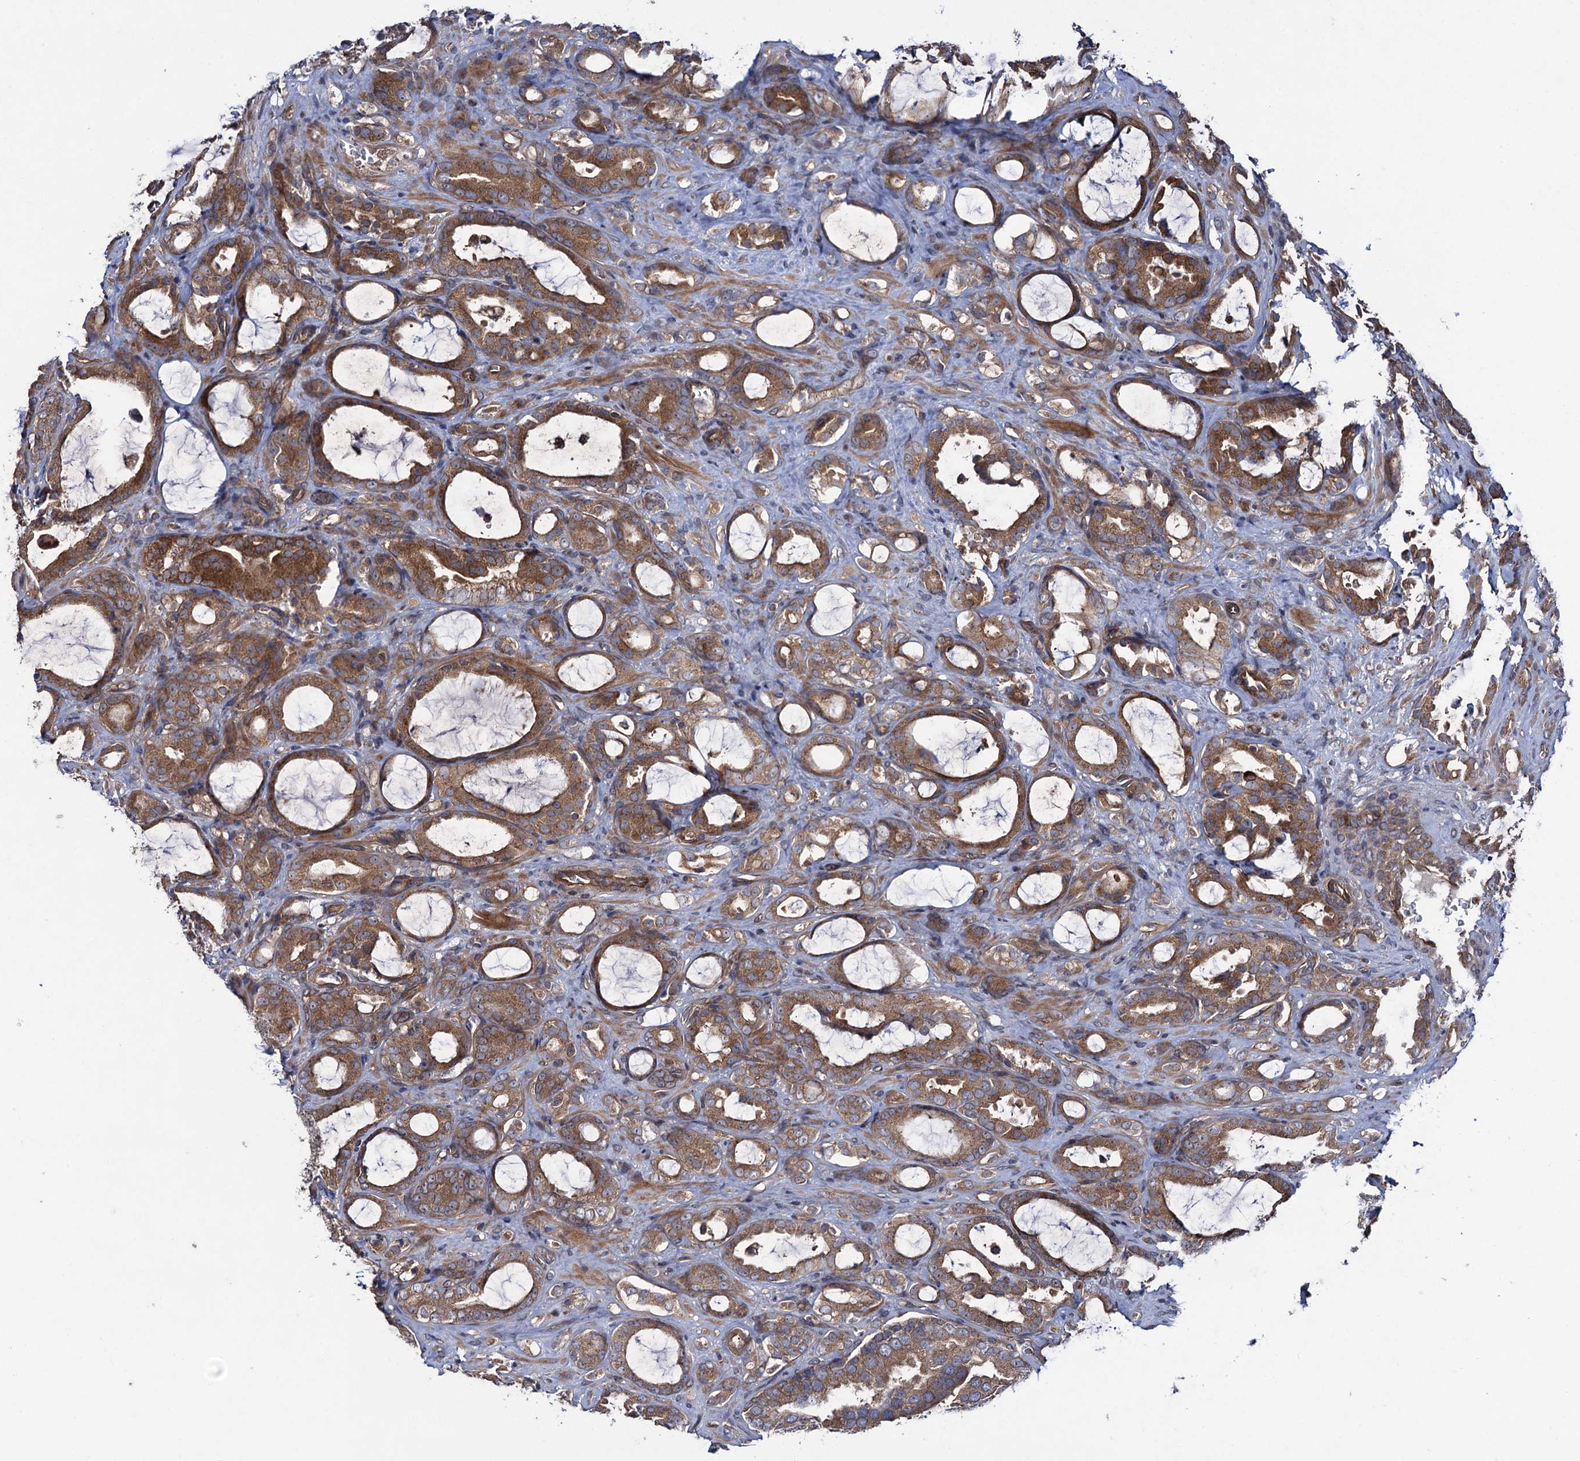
{"staining": {"intensity": "moderate", "quantity": ">75%", "location": "cytoplasmic/membranous"}, "tissue": "prostate cancer", "cell_type": "Tumor cells", "image_type": "cancer", "snomed": [{"axis": "morphology", "description": "Adenocarcinoma, High grade"}, {"axis": "topography", "description": "Prostate"}], "caption": "A micrograph of human prostate high-grade adenocarcinoma stained for a protein demonstrates moderate cytoplasmic/membranous brown staining in tumor cells.", "gene": "HAUS1", "patient": {"sex": "male", "age": 72}}